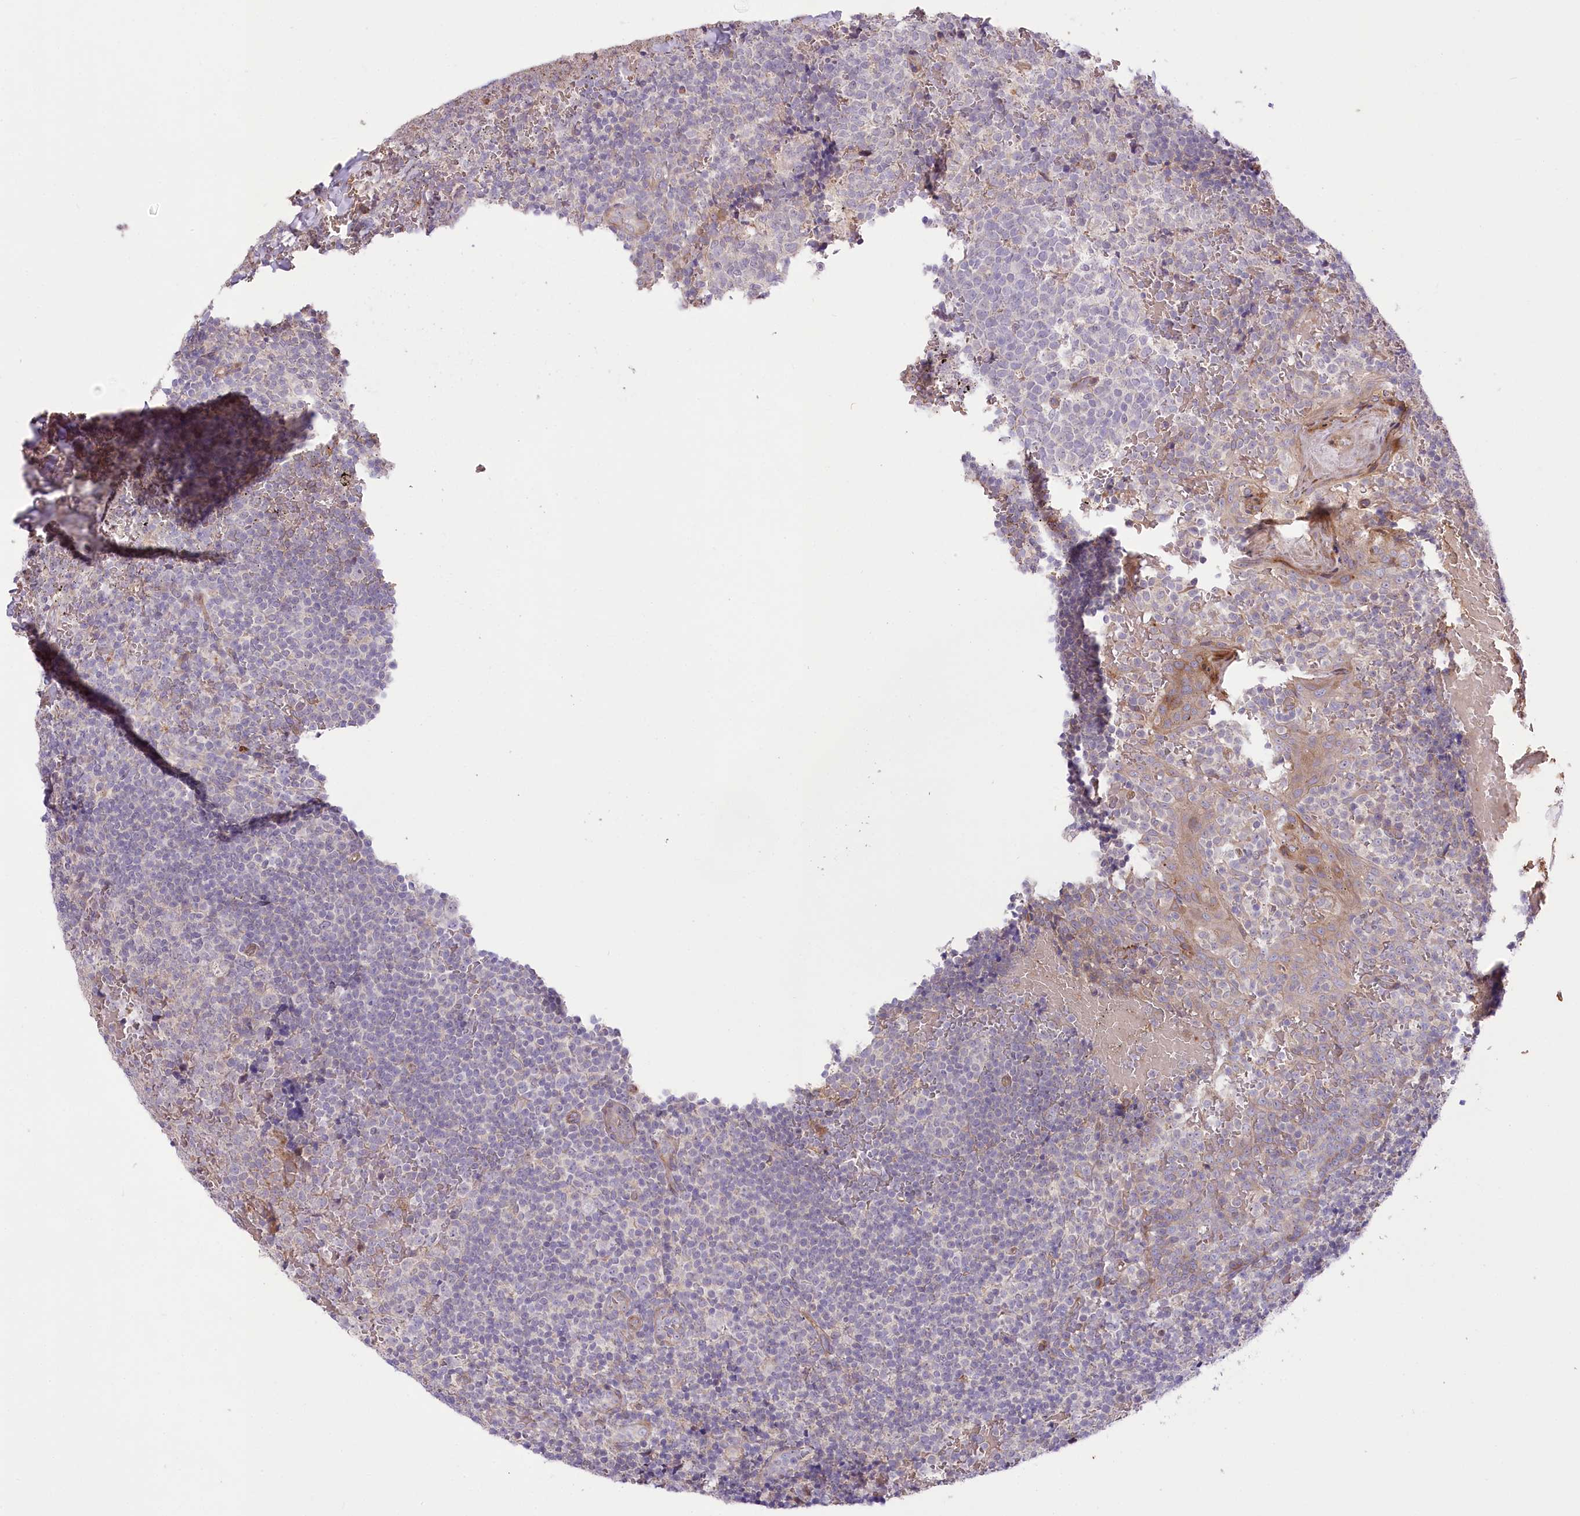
{"staining": {"intensity": "negative", "quantity": "none", "location": "none"}, "tissue": "tonsil", "cell_type": "Germinal center cells", "image_type": "normal", "snomed": [{"axis": "morphology", "description": "Normal tissue, NOS"}, {"axis": "topography", "description": "Tonsil"}], "caption": "Immunohistochemical staining of unremarkable tonsil exhibits no significant expression in germinal center cells.", "gene": "TRUB1", "patient": {"sex": "female", "age": 19}}